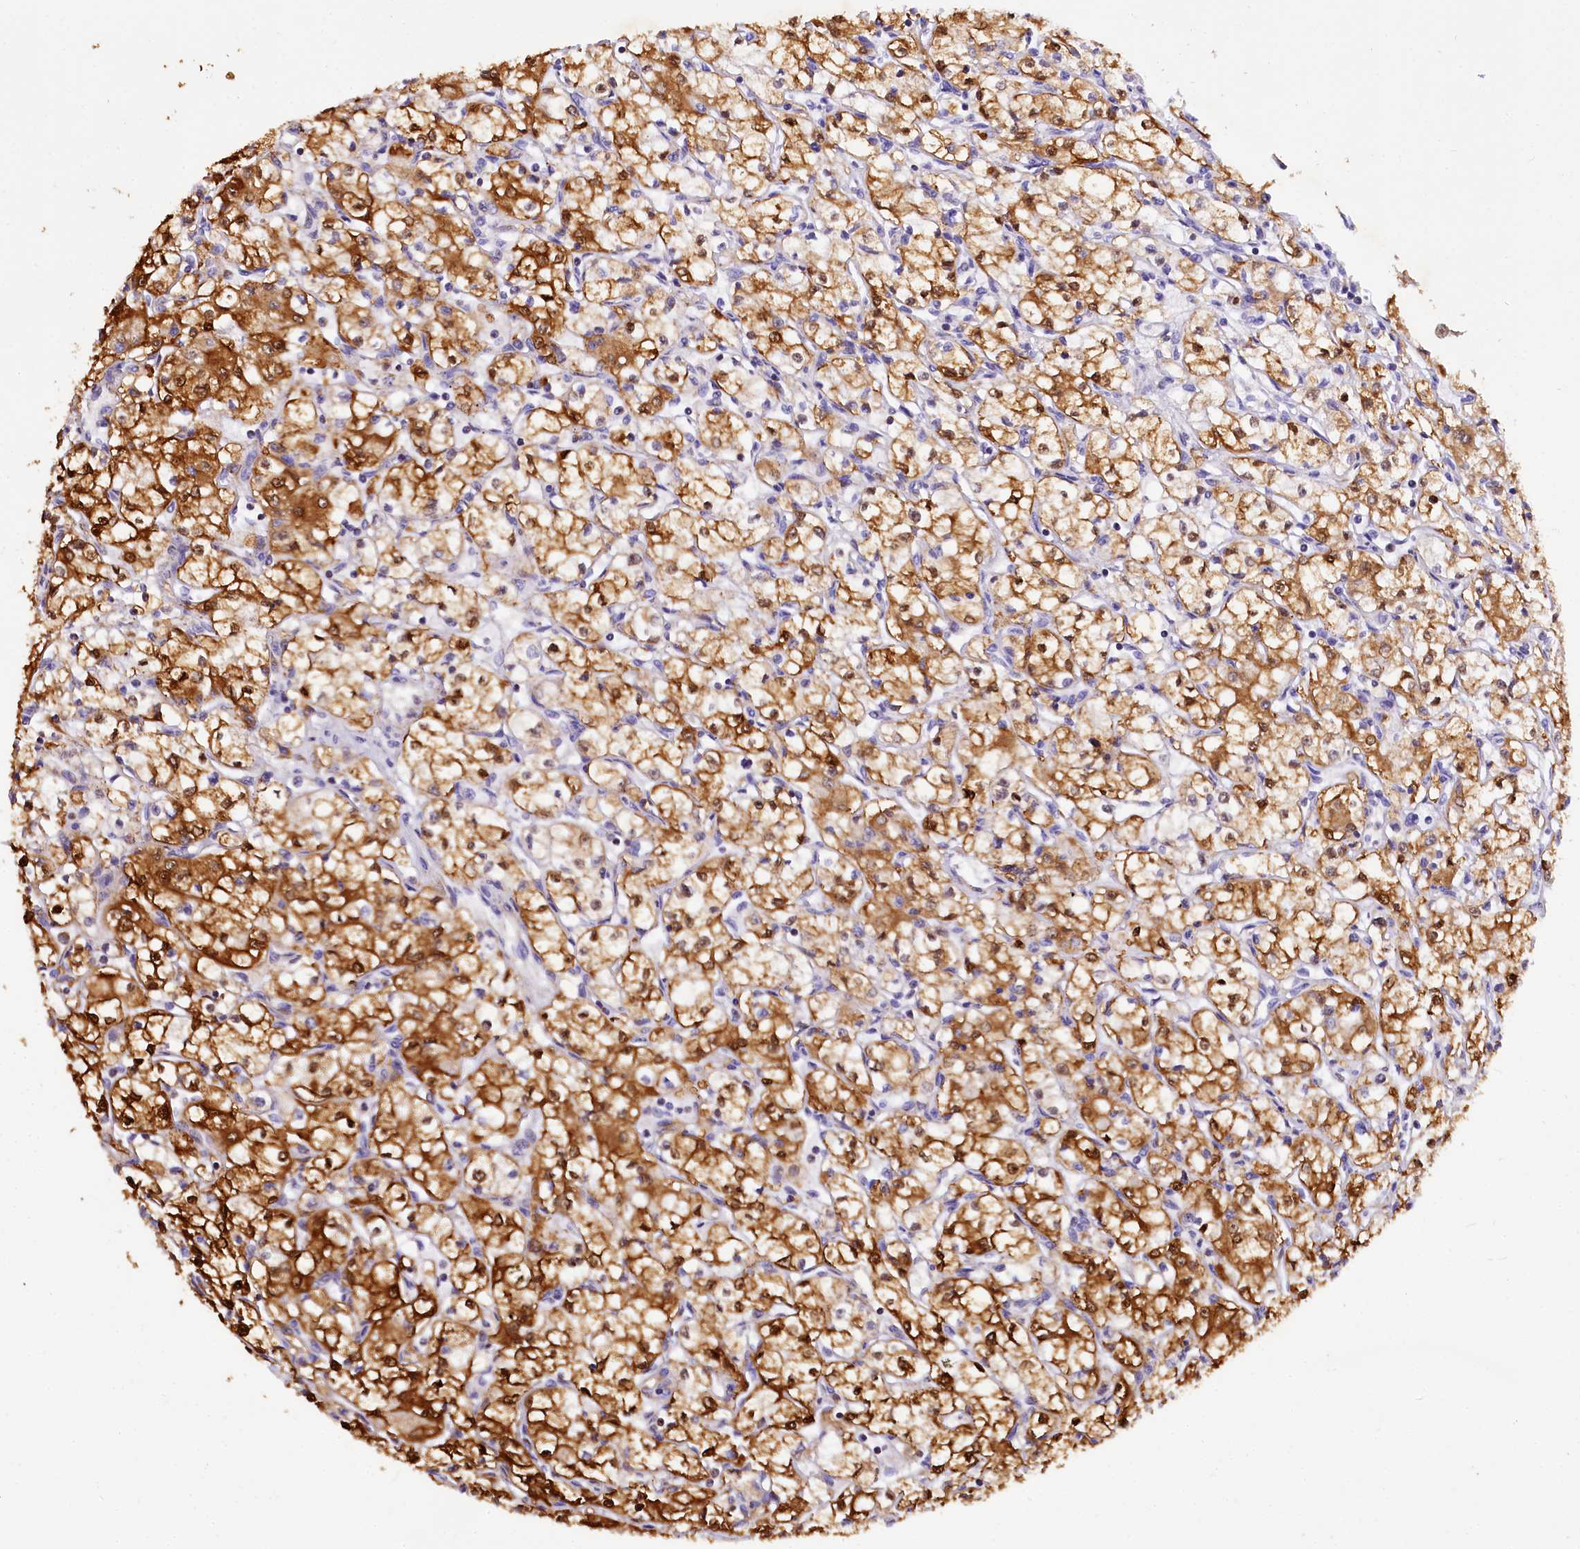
{"staining": {"intensity": "moderate", "quantity": ">75%", "location": "cytoplasmic/membranous"}, "tissue": "renal cancer", "cell_type": "Tumor cells", "image_type": "cancer", "snomed": [{"axis": "morphology", "description": "Adenocarcinoma, NOS"}, {"axis": "topography", "description": "Kidney"}], "caption": "Immunohistochemical staining of renal adenocarcinoma exhibits medium levels of moderate cytoplasmic/membranous expression in approximately >75% of tumor cells.", "gene": "TASOR2", "patient": {"sex": "male", "age": 59}}